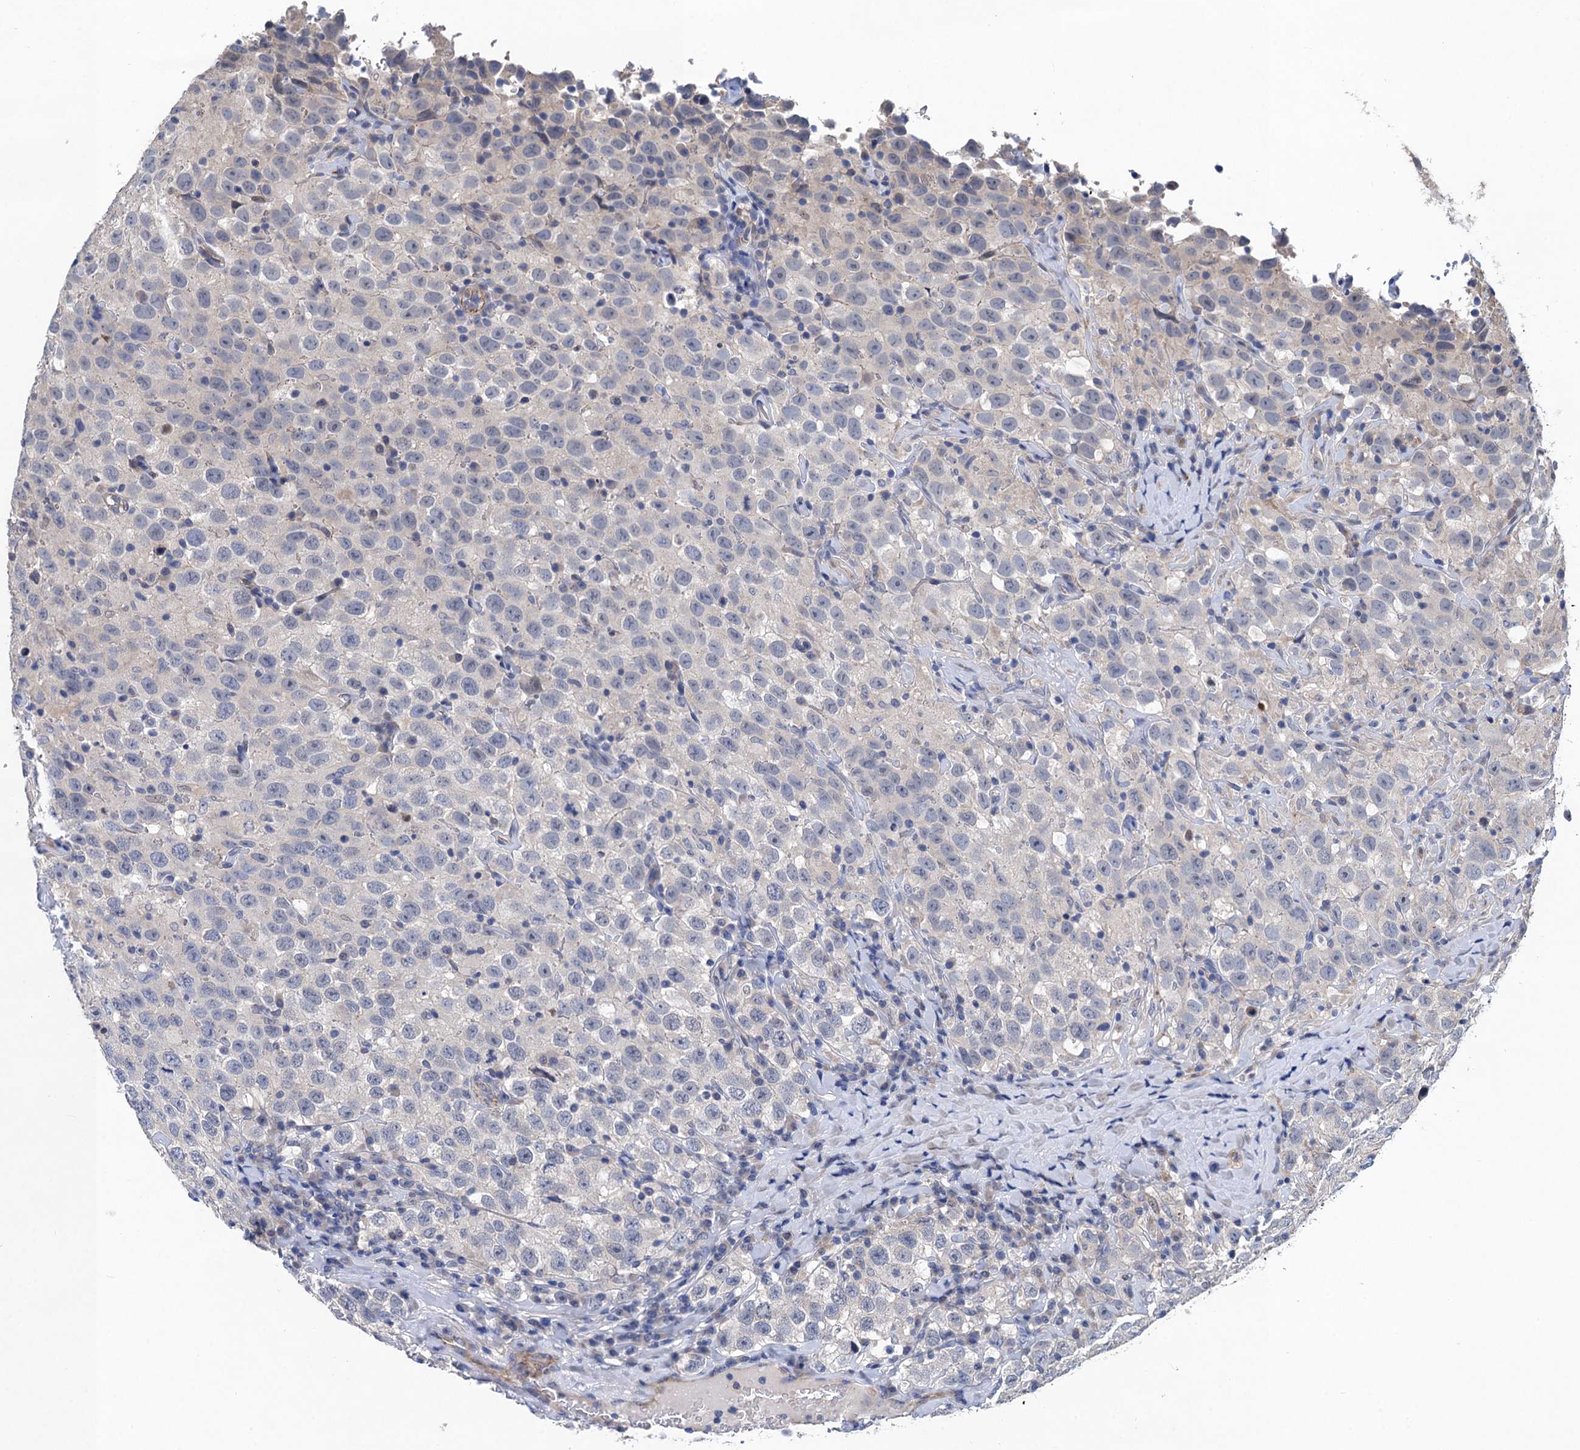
{"staining": {"intensity": "negative", "quantity": "none", "location": "none"}, "tissue": "testis cancer", "cell_type": "Tumor cells", "image_type": "cancer", "snomed": [{"axis": "morphology", "description": "Seminoma, NOS"}, {"axis": "topography", "description": "Testis"}], "caption": "Tumor cells show no significant protein staining in testis seminoma. (DAB (3,3'-diaminobenzidine) IHC visualized using brightfield microscopy, high magnification).", "gene": "TRAF7", "patient": {"sex": "male", "age": 41}}